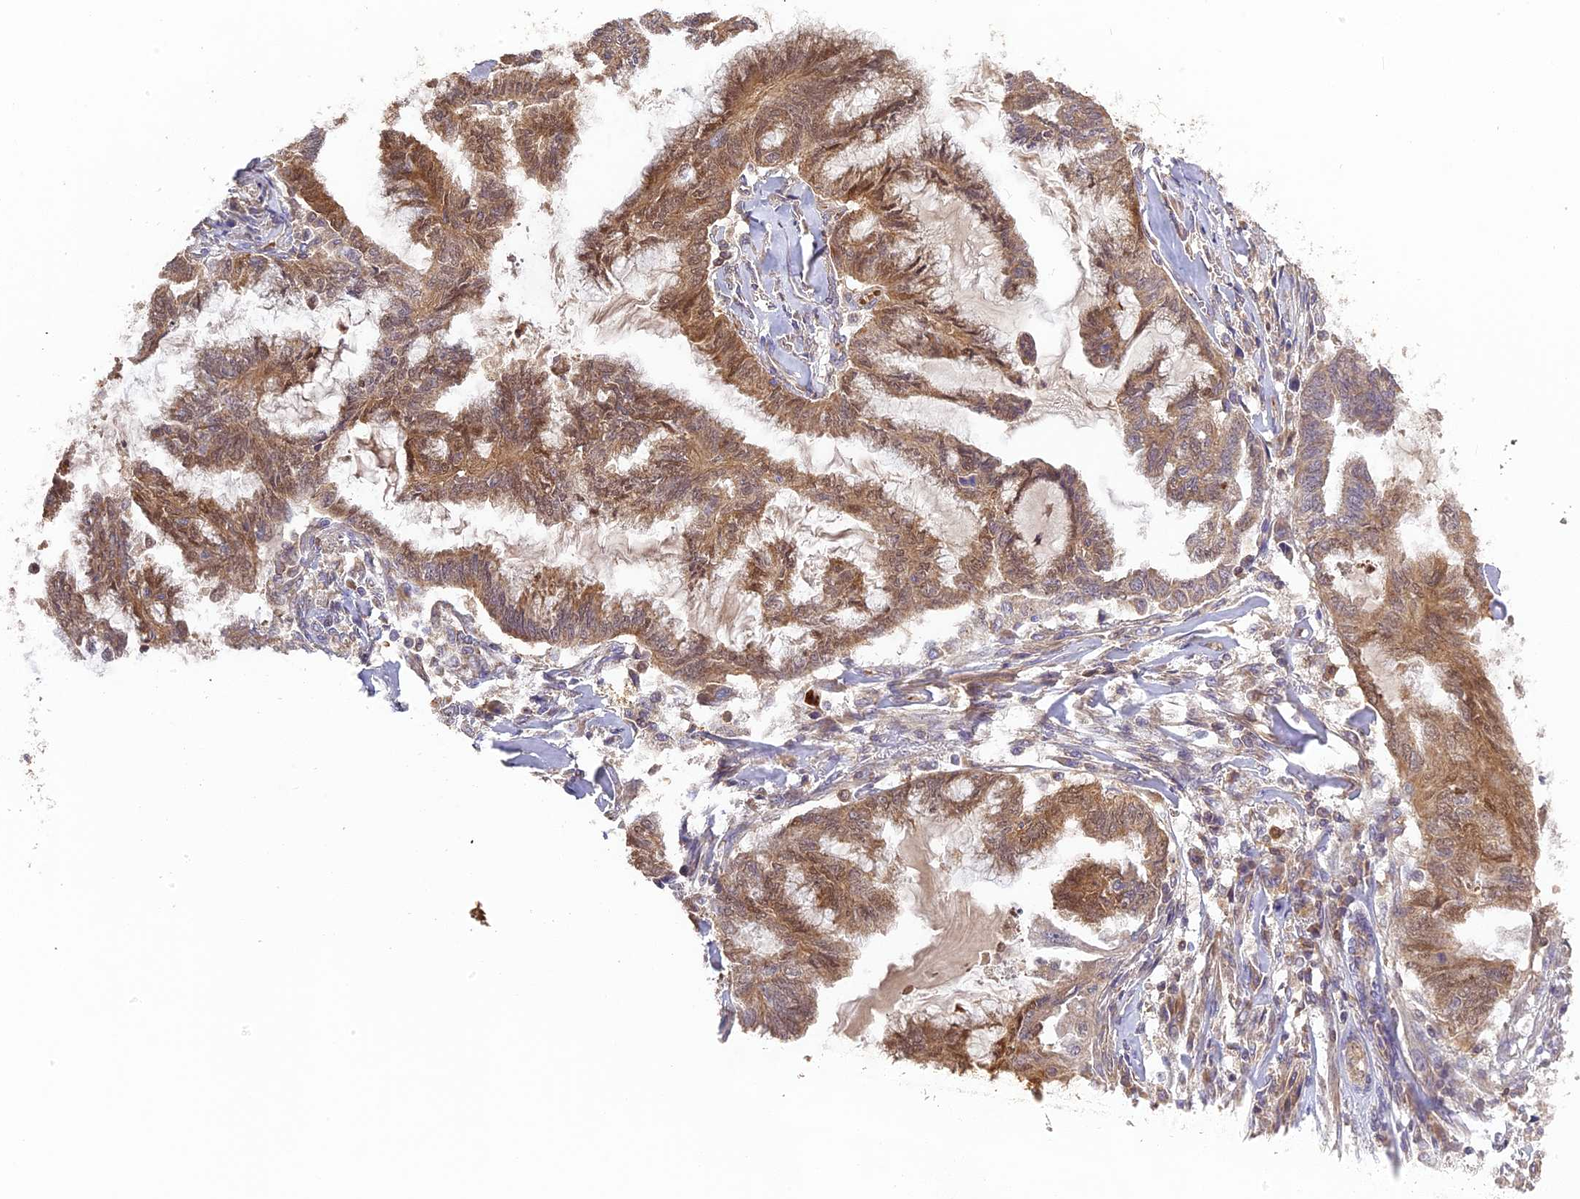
{"staining": {"intensity": "moderate", "quantity": ">75%", "location": "cytoplasmic/membranous"}, "tissue": "endometrial cancer", "cell_type": "Tumor cells", "image_type": "cancer", "snomed": [{"axis": "morphology", "description": "Adenocarcinoma, NOS"}, {"axis": "topography", "description": "Endometrium"}], "caption": "Immunohistochemical staining of human endometrial cancer (adenocarcinoma) displays moderate cytoplasmic/membranous protein positivity in about >75% of tumor cells.", "gene": "RPIA", "patient": {"sex": "female", "age": 86}}